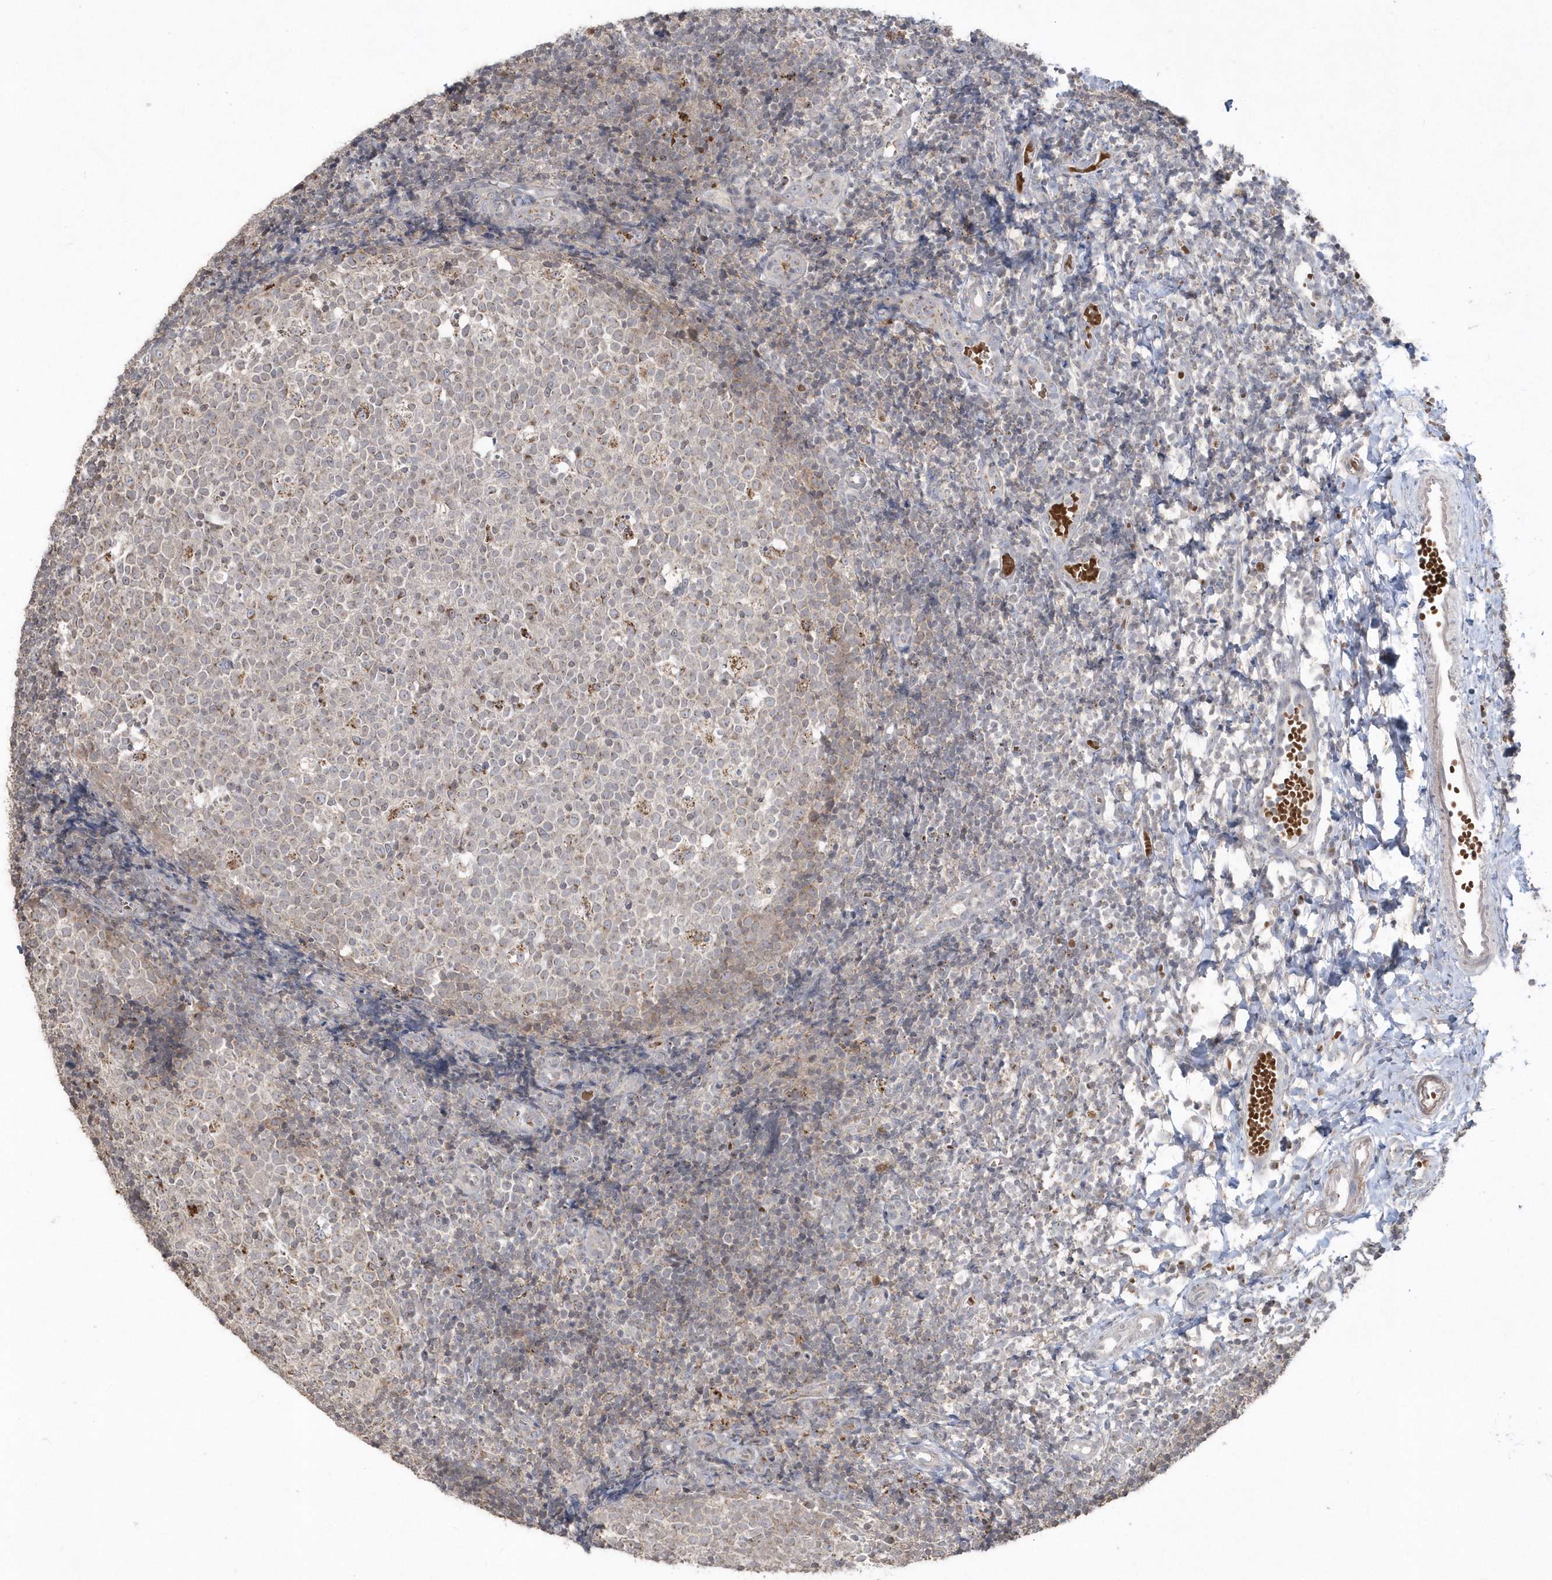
{"staining": {"intensity": "moderate", "quantity": "<25%", "location": "cytoplasmic/membranous"}, "tissue": "tonsil", "cell_type": "Germinal center cells", "image_type": "normal", "snomed": [{"axis": "morphology", "description": "Normal tissue, NOS"}, {"axis": "topography", "description": "Tonsil"}], "caption": "Immunohistochemistry (DAB) staining of normal tonsil reveals moderate cytoplasmic/membranous protein staining in approximately <25% of germinal center cells. The protein is stained brown, and the nuclei are stained in blue (DAB (3,3'-diaminobenzidine) IHC with brightfield microscopy, high magnification).", "gene": "GEMIN6", "patient": {"sex": "female", "age": 19}}